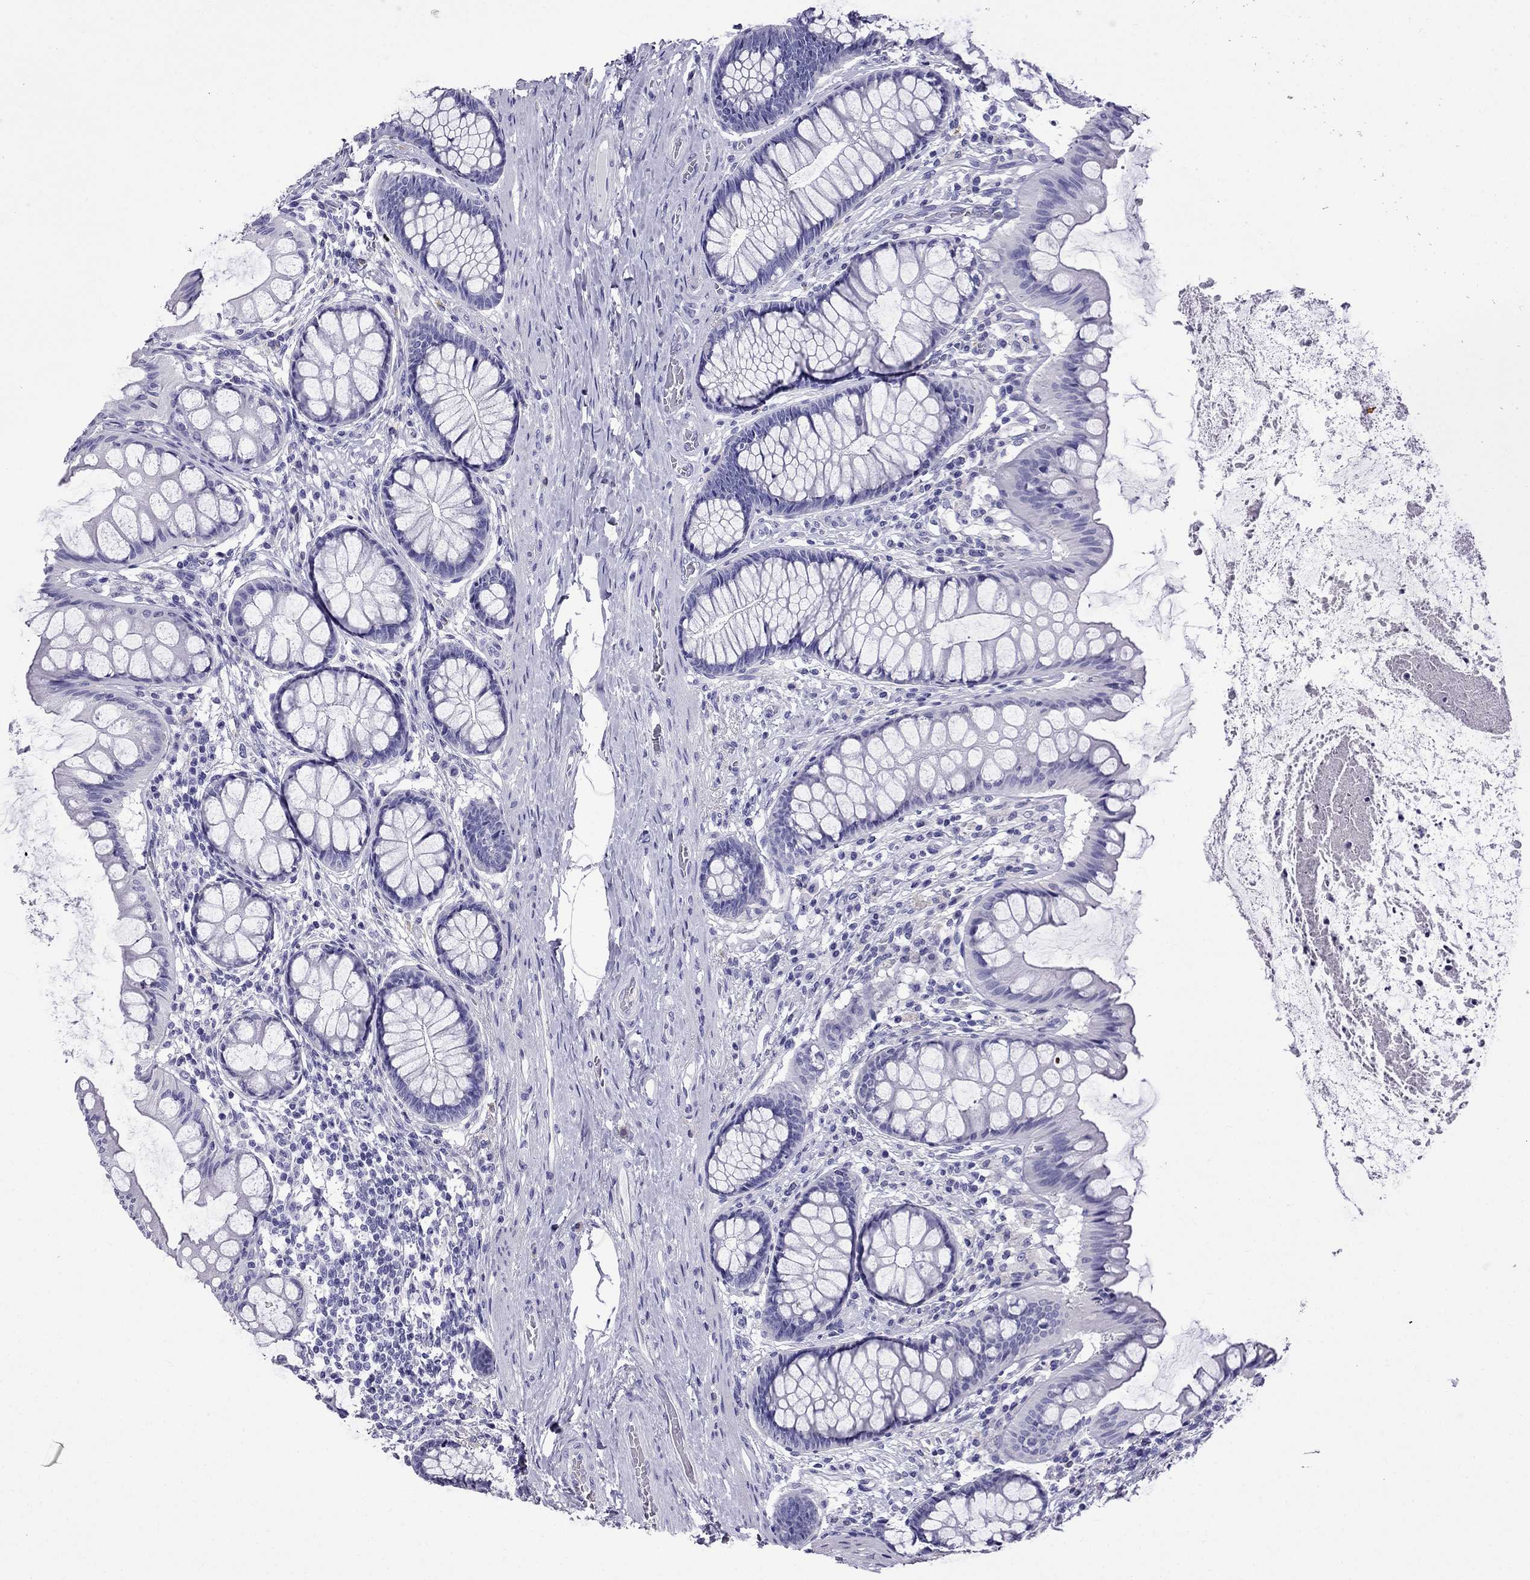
{"staining": {"intensity": "negative", "quantity": "none", "location": "none"}, "tissue": "colon", "cell_type": "Endothelial cells", "image_type": "normal", "snomed": [{"axis": "morphology", "description": "Normal tissue, NOS"}, {"axis": "topography", "description": "Colon"}], "caption": "This is an immunohistochemistry photomicrograph of normal human colon. There is no positivity in endothelial cells.", "gene": "ARR3", "patient": {"sex": "female", "age": 65}}